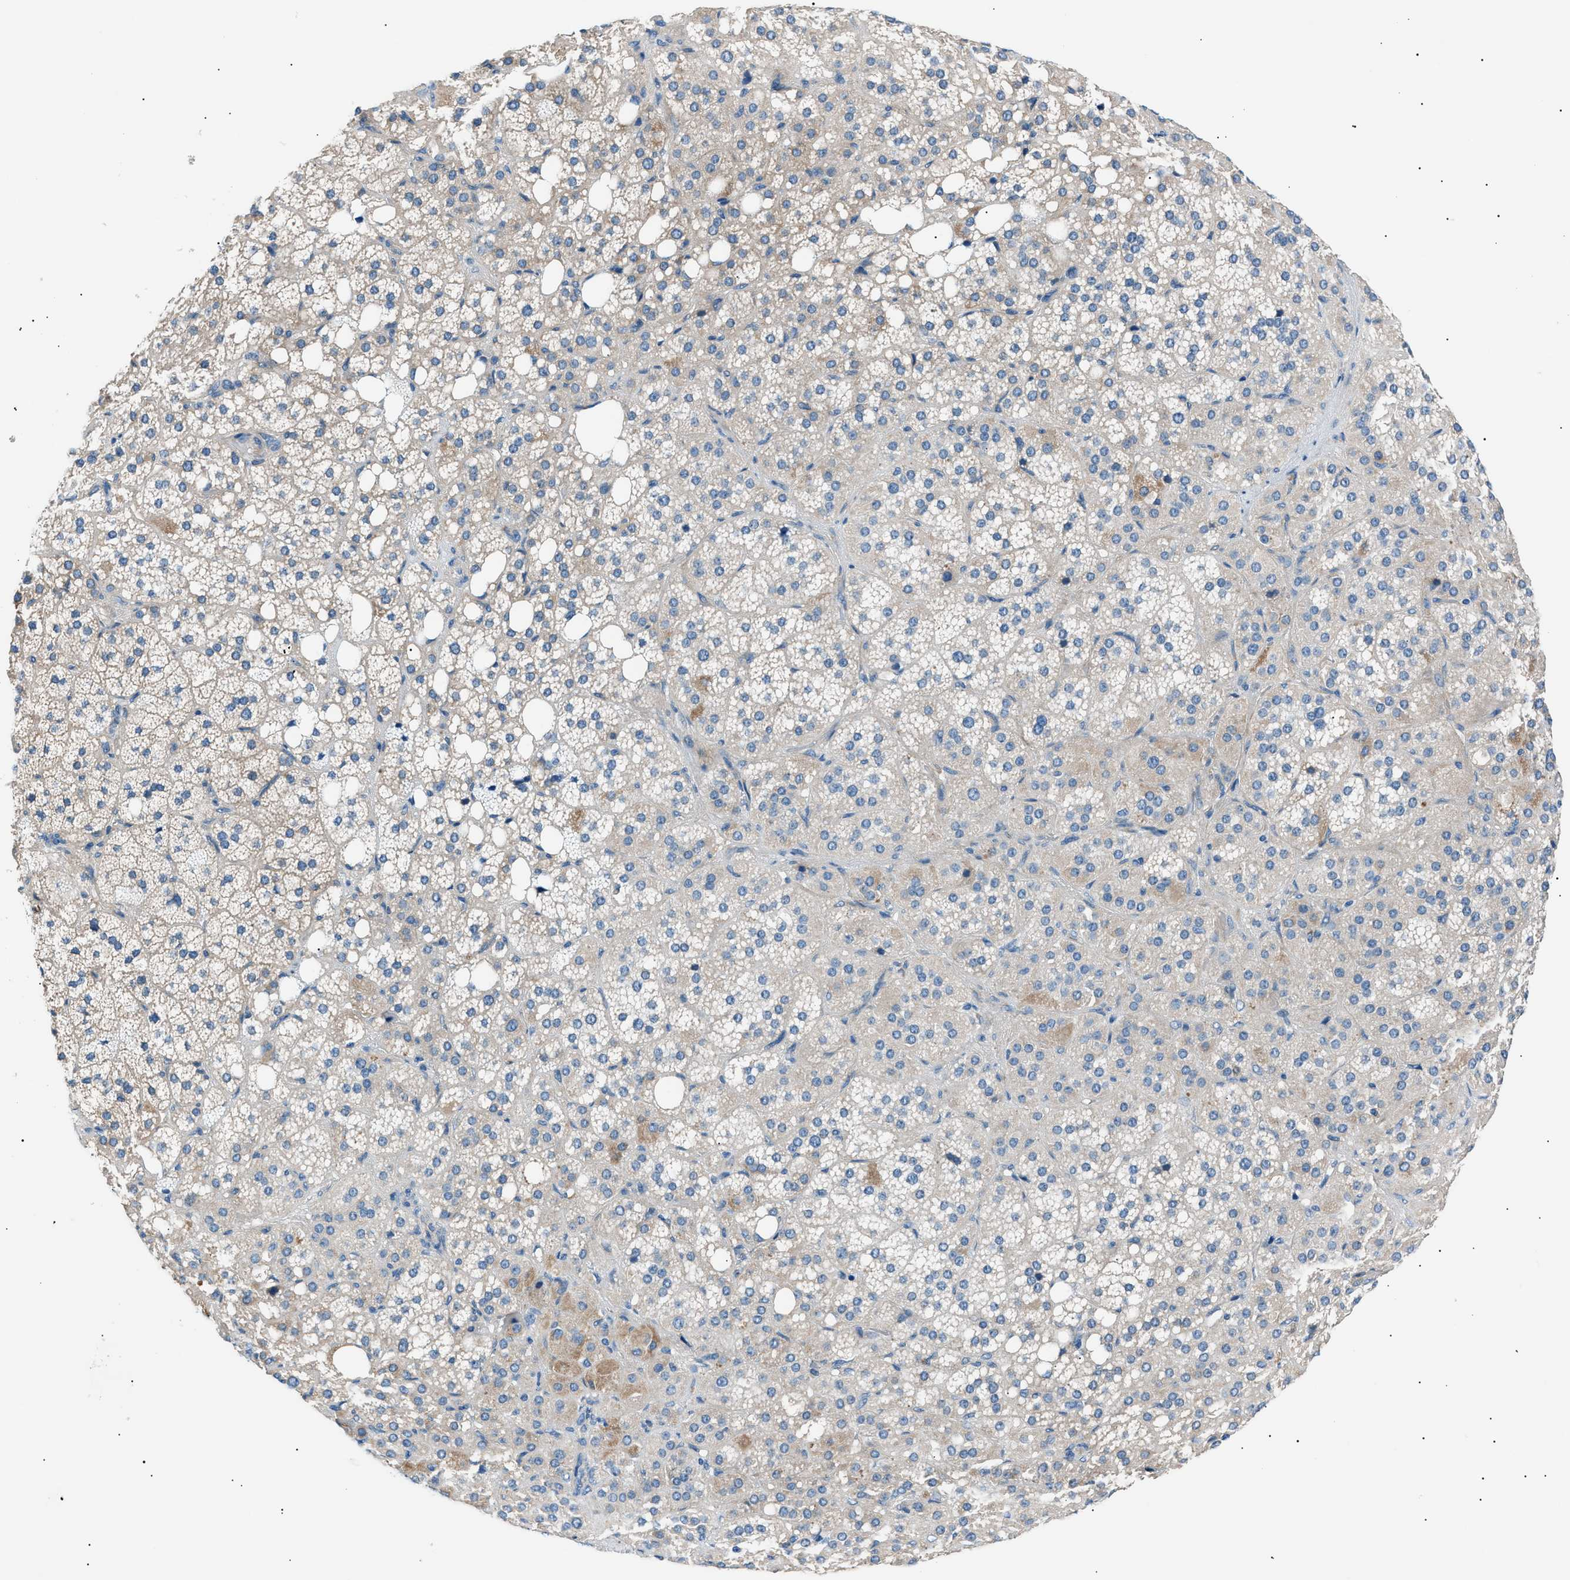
{"staining": {"intensity": "weak", "quantity": "25%-75%", "location": "cytoplasmic/membranous"}, "tissue": "adrenal gland", "cell_type": "Glandular cells", "image_type": "normal", "snomed": [{"axis": "morphology", "description": "Normal tissue, NOS"}, {"axis": "topography", "description": "Adrenal gland"}], "caption": "This histopathology image demonstrates IHC staining of normal human adrenal gland, with low weak cytoplasmic/membranous expression in approximately 25%-75% of glandular cells.", "gene": "LRRC37B", "patient": {"sex": "female", "age": 59}}